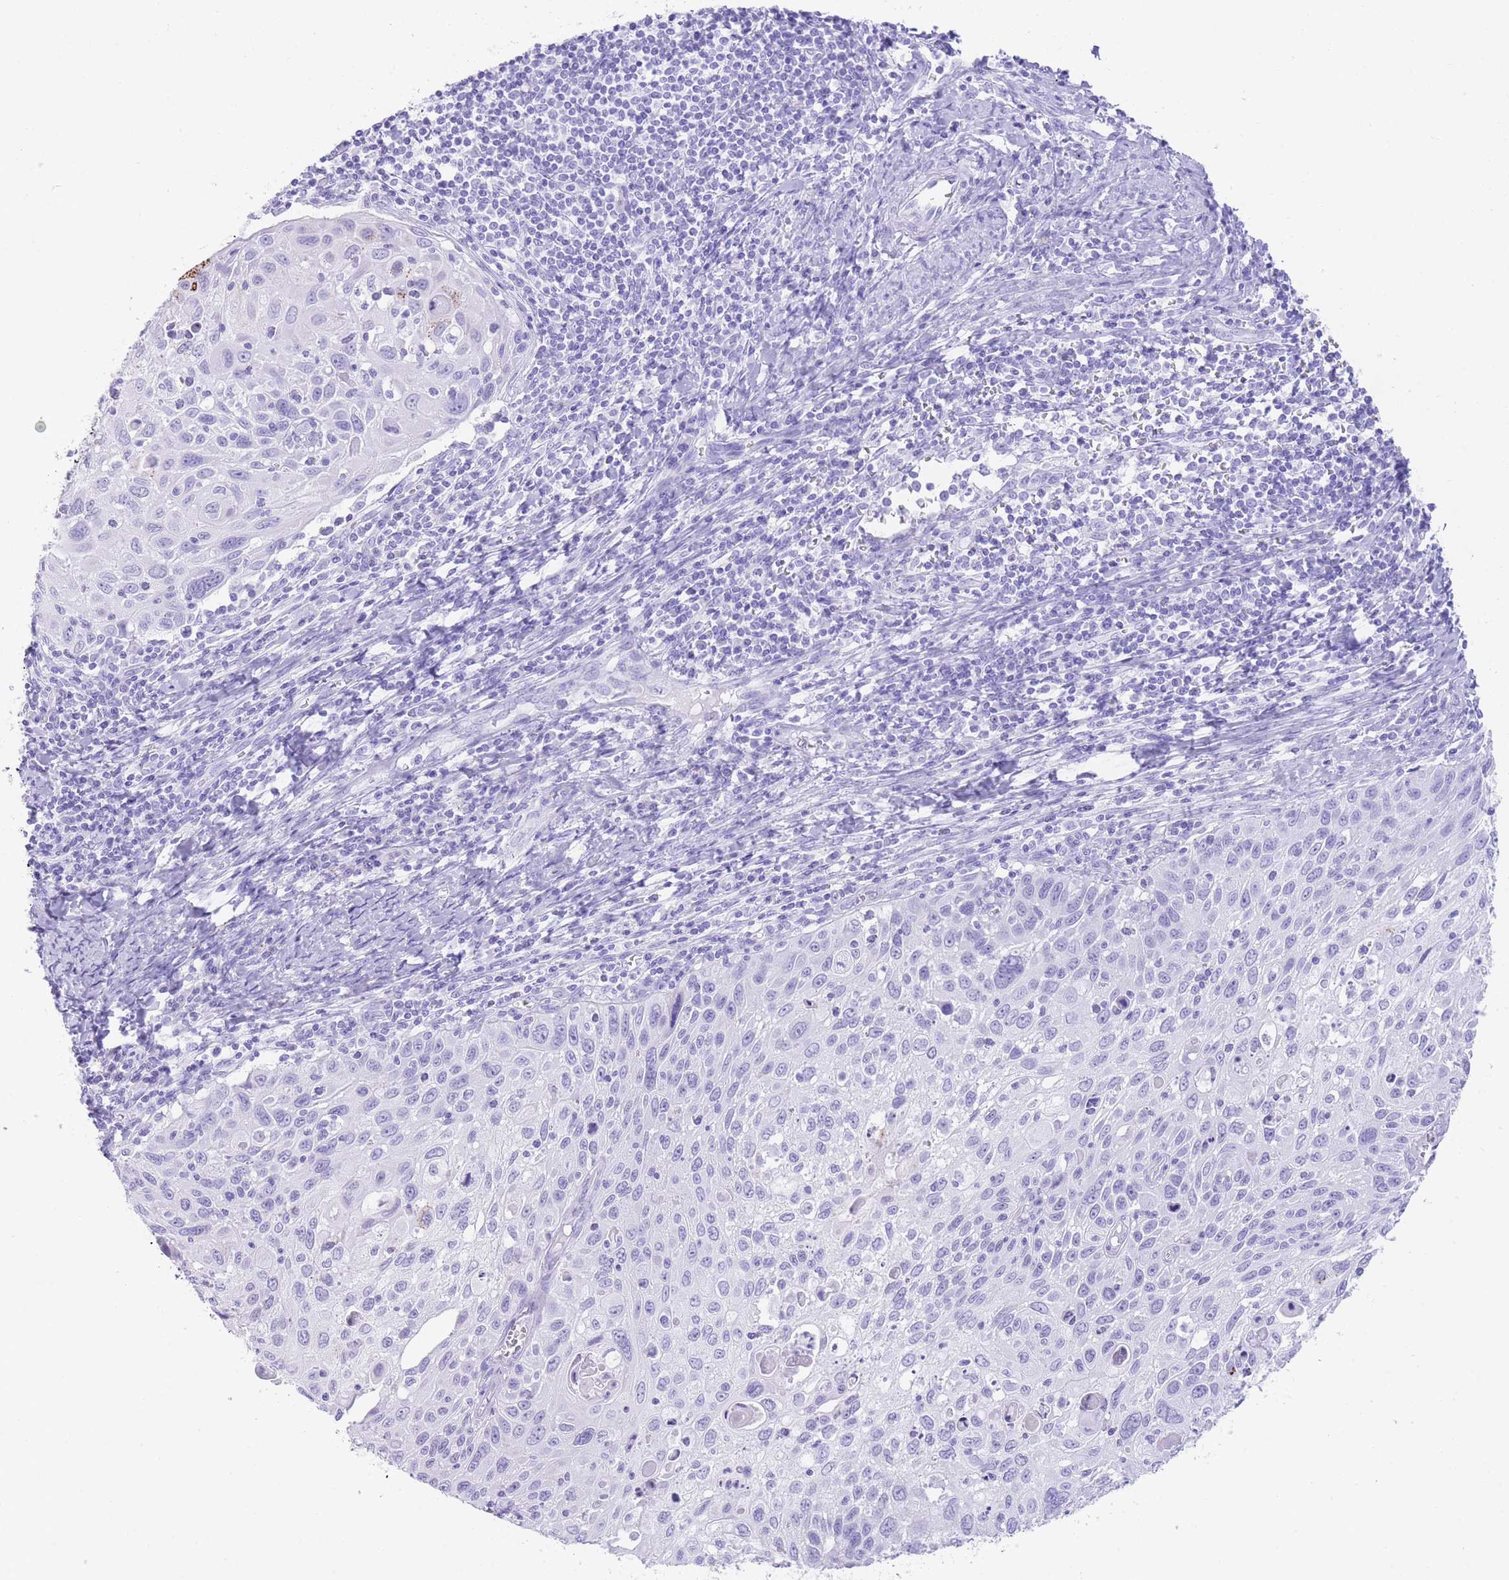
{"staining": {"intensity": "negative", "quantity": "none", "location": "none"}, "tissue": "cervical cancer", "cell_type": "Tumor cells", "image_type": "cancer", "snomed": [{"axis": "morphology", "description": "Squamous cell carcinoma, NOS"}, {"axis": "topography", "description": "Cervix"}], "caption": "The micrograph demonstrates no significant positivity in tumor cells of cervical squamous cell carcinoma.", "gene": "ELOA2", "patient": {"sex": "female", "age": 70}}